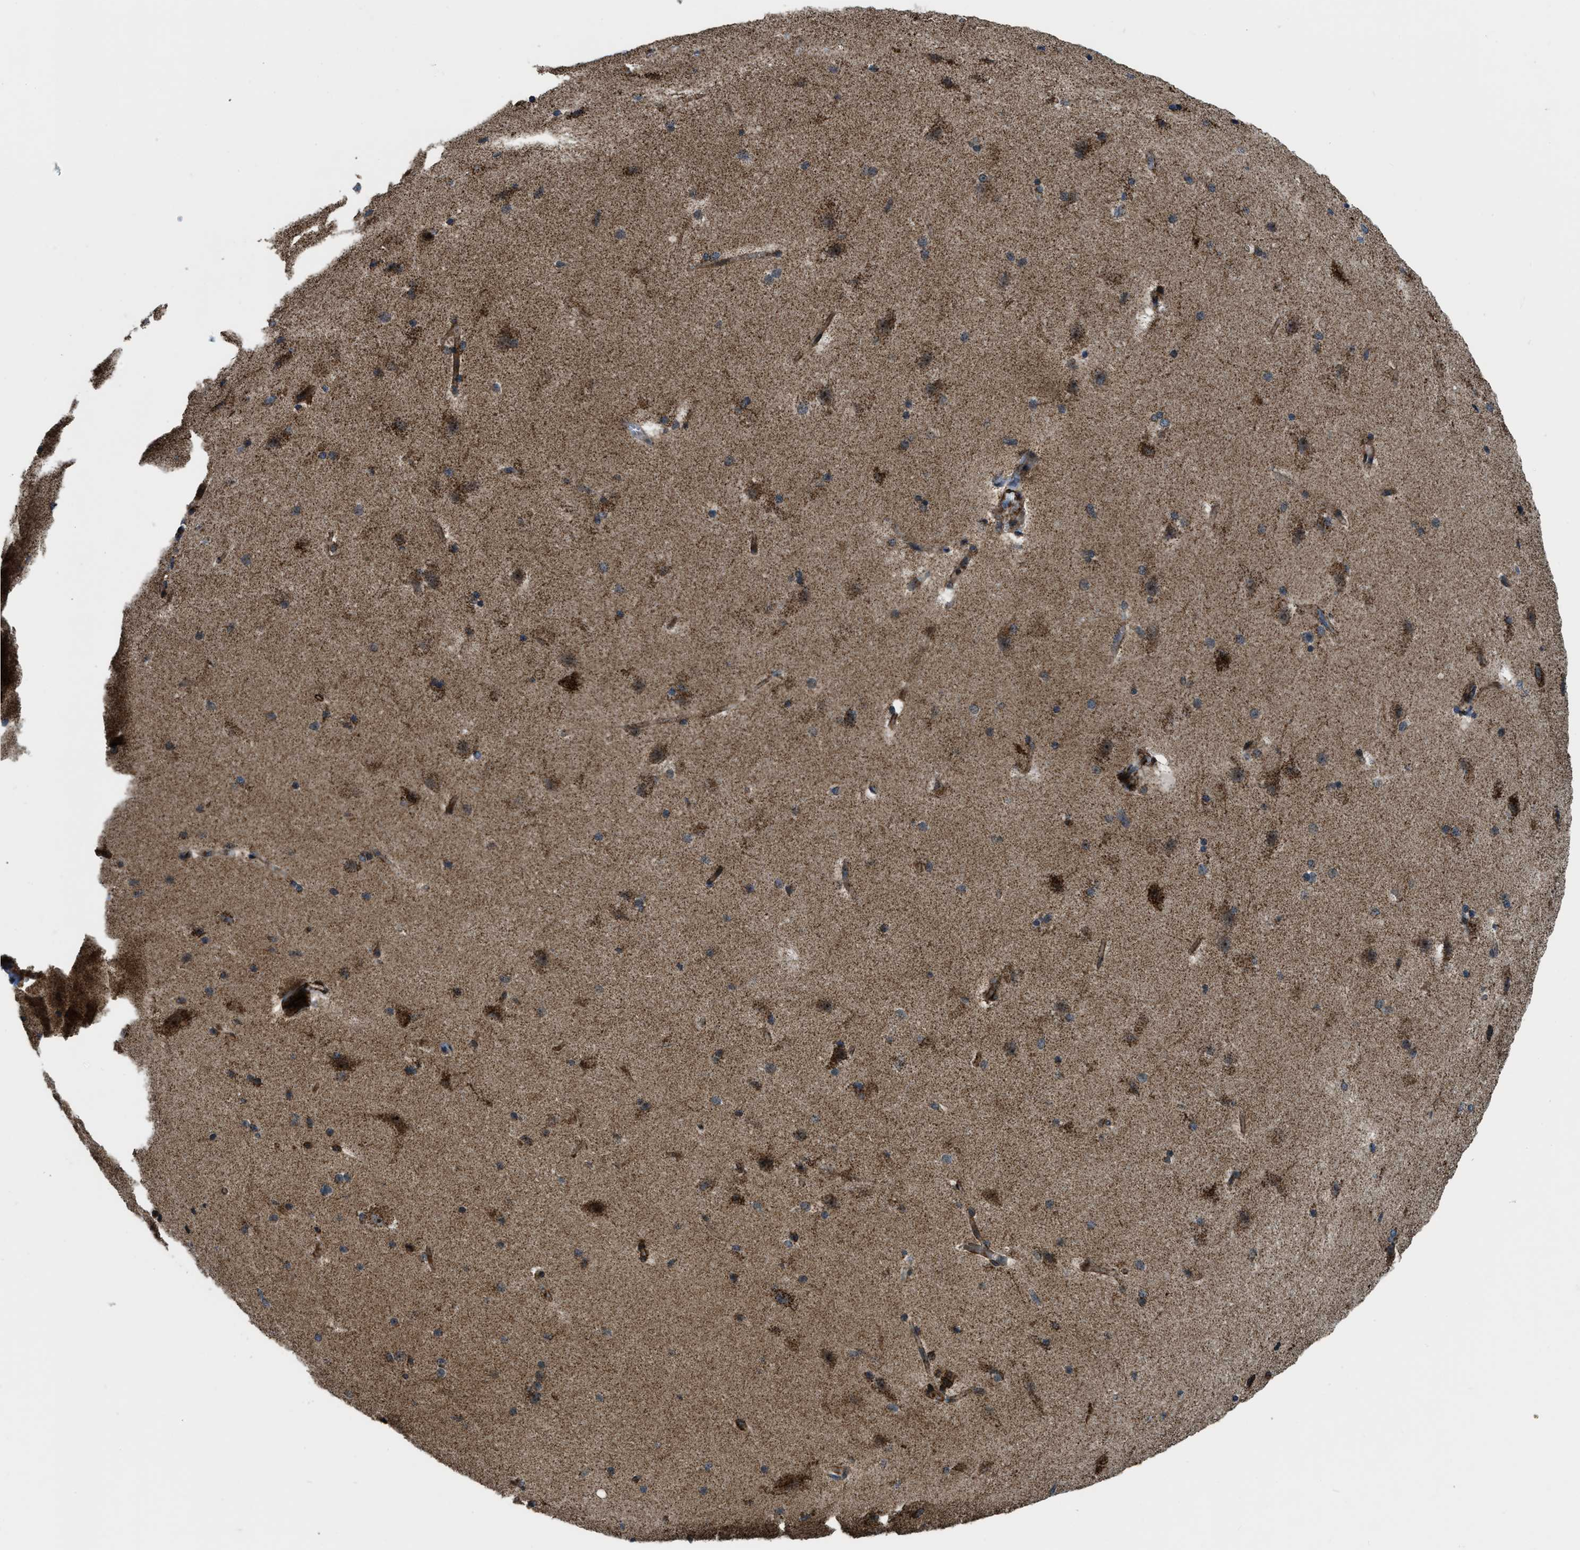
{"staining": {"intensity": "moderate", "quantity": ">75%", "location": "cytoplasmic/membranous"}, "tissue": "cerebral cortex", "cell_type": "Endothelial cells", "image_type": "normal", "snomed": [{"axis": "morphology", "description": "Normal tissue, NOS"}, {"axis": "topography", "description": "Cerebral cortex"}, {"axis": "topography", "description": "Hippocampus"}], "caption": "IHC of benign cerebral cortex exhibits medium levels of moderate cytoplasmic/membranous expression in approximately >75% of endothelial cells.", "gene": "GSDME", "patient": {"sex": "female", "age": 19}}